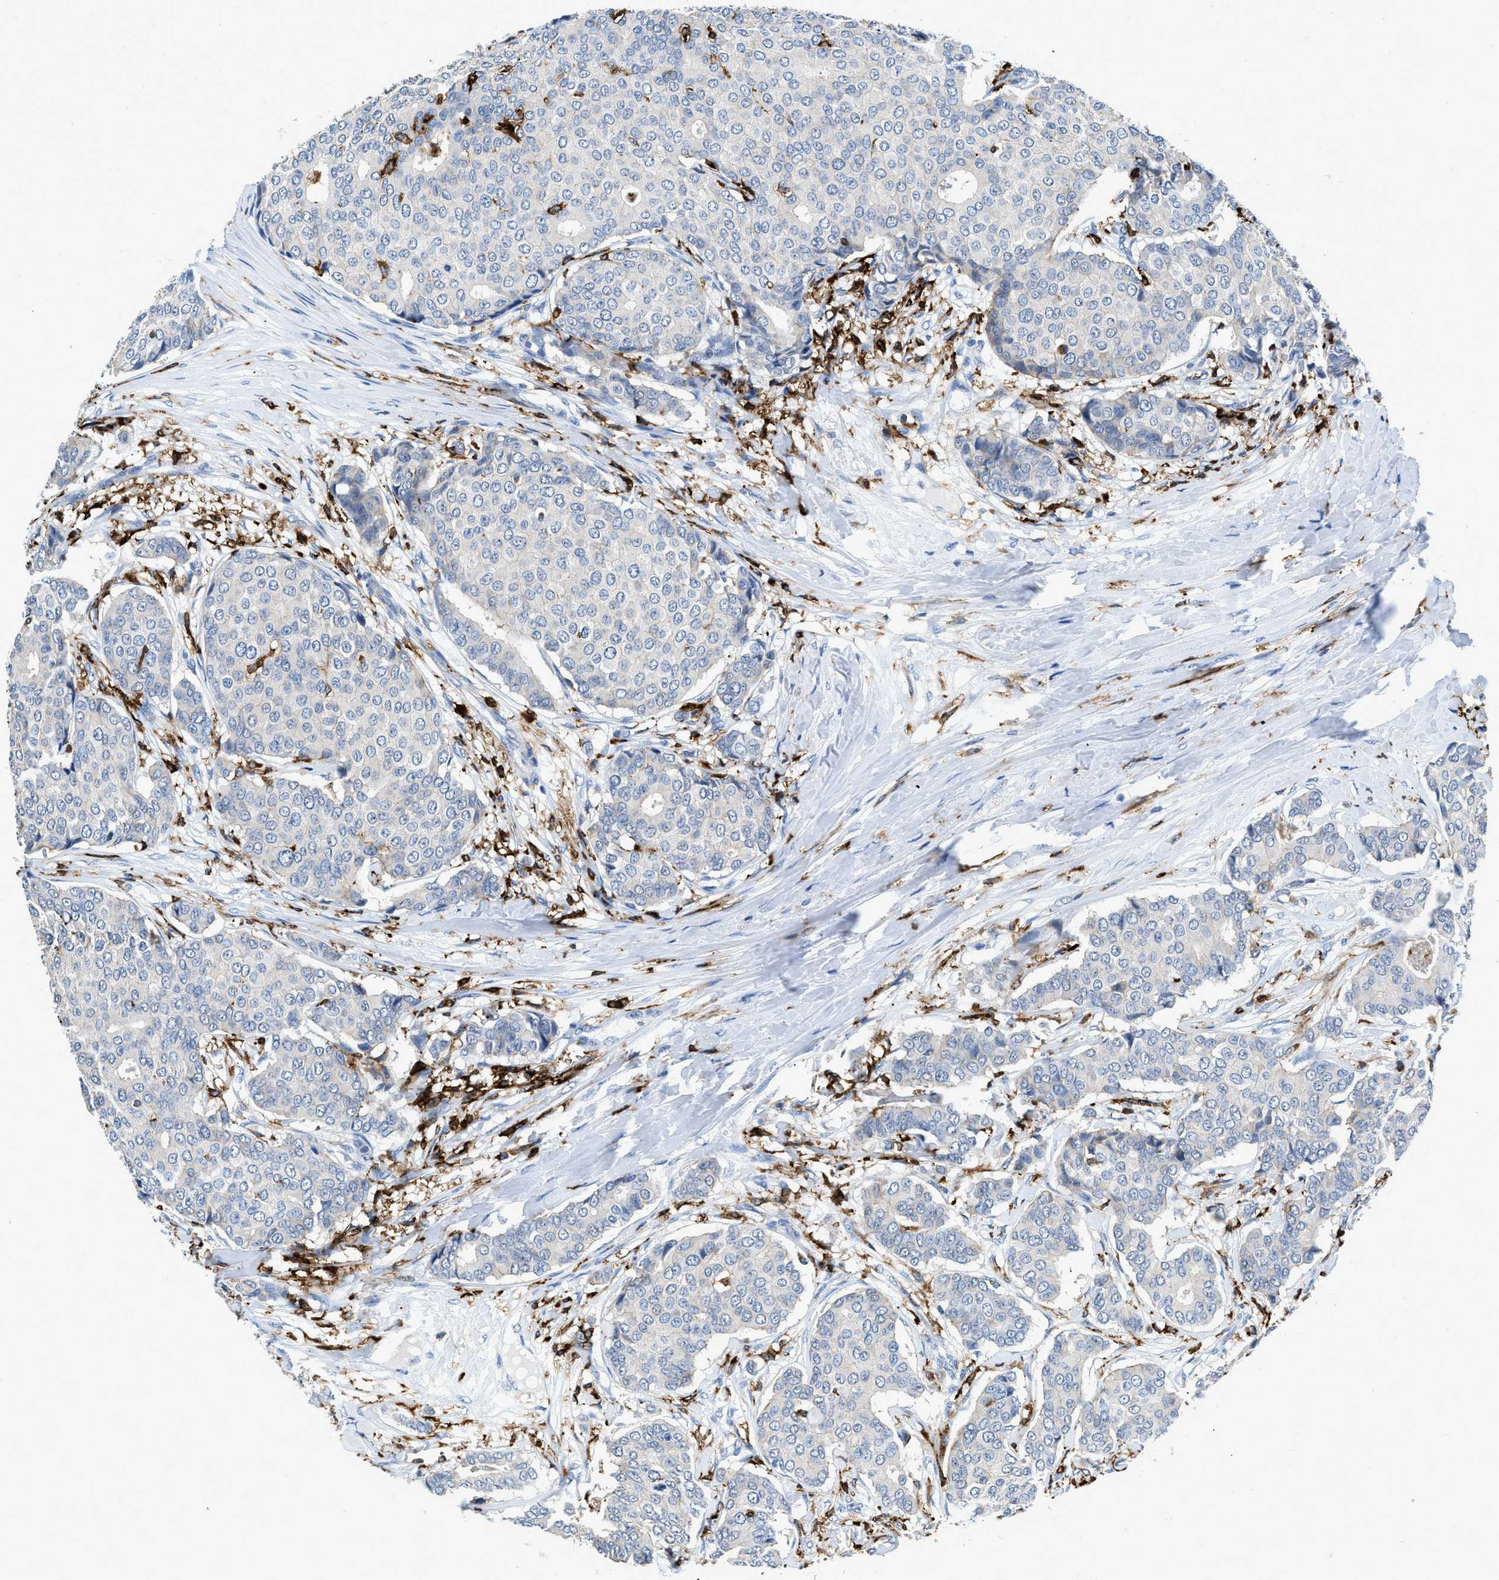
{"staining": {"intensity": "negative", "quantity": "none", "location": "none"}, "tissue": "breast cancer", "cell_type": "Tumor cells", "image_type": "cancer", "snomed": [{"axis": "morphology", "description": "Duct carcinoma"}, {"axis": "topography", "description": "Breast"}], "caption": "DAB immunohistochemical staining of human breast cancer (infiltrating ductal carcinoma) shows no significant expression in tumor cells.", "gene": "CD226", "patient": {"sex": "female", "age": 75}}